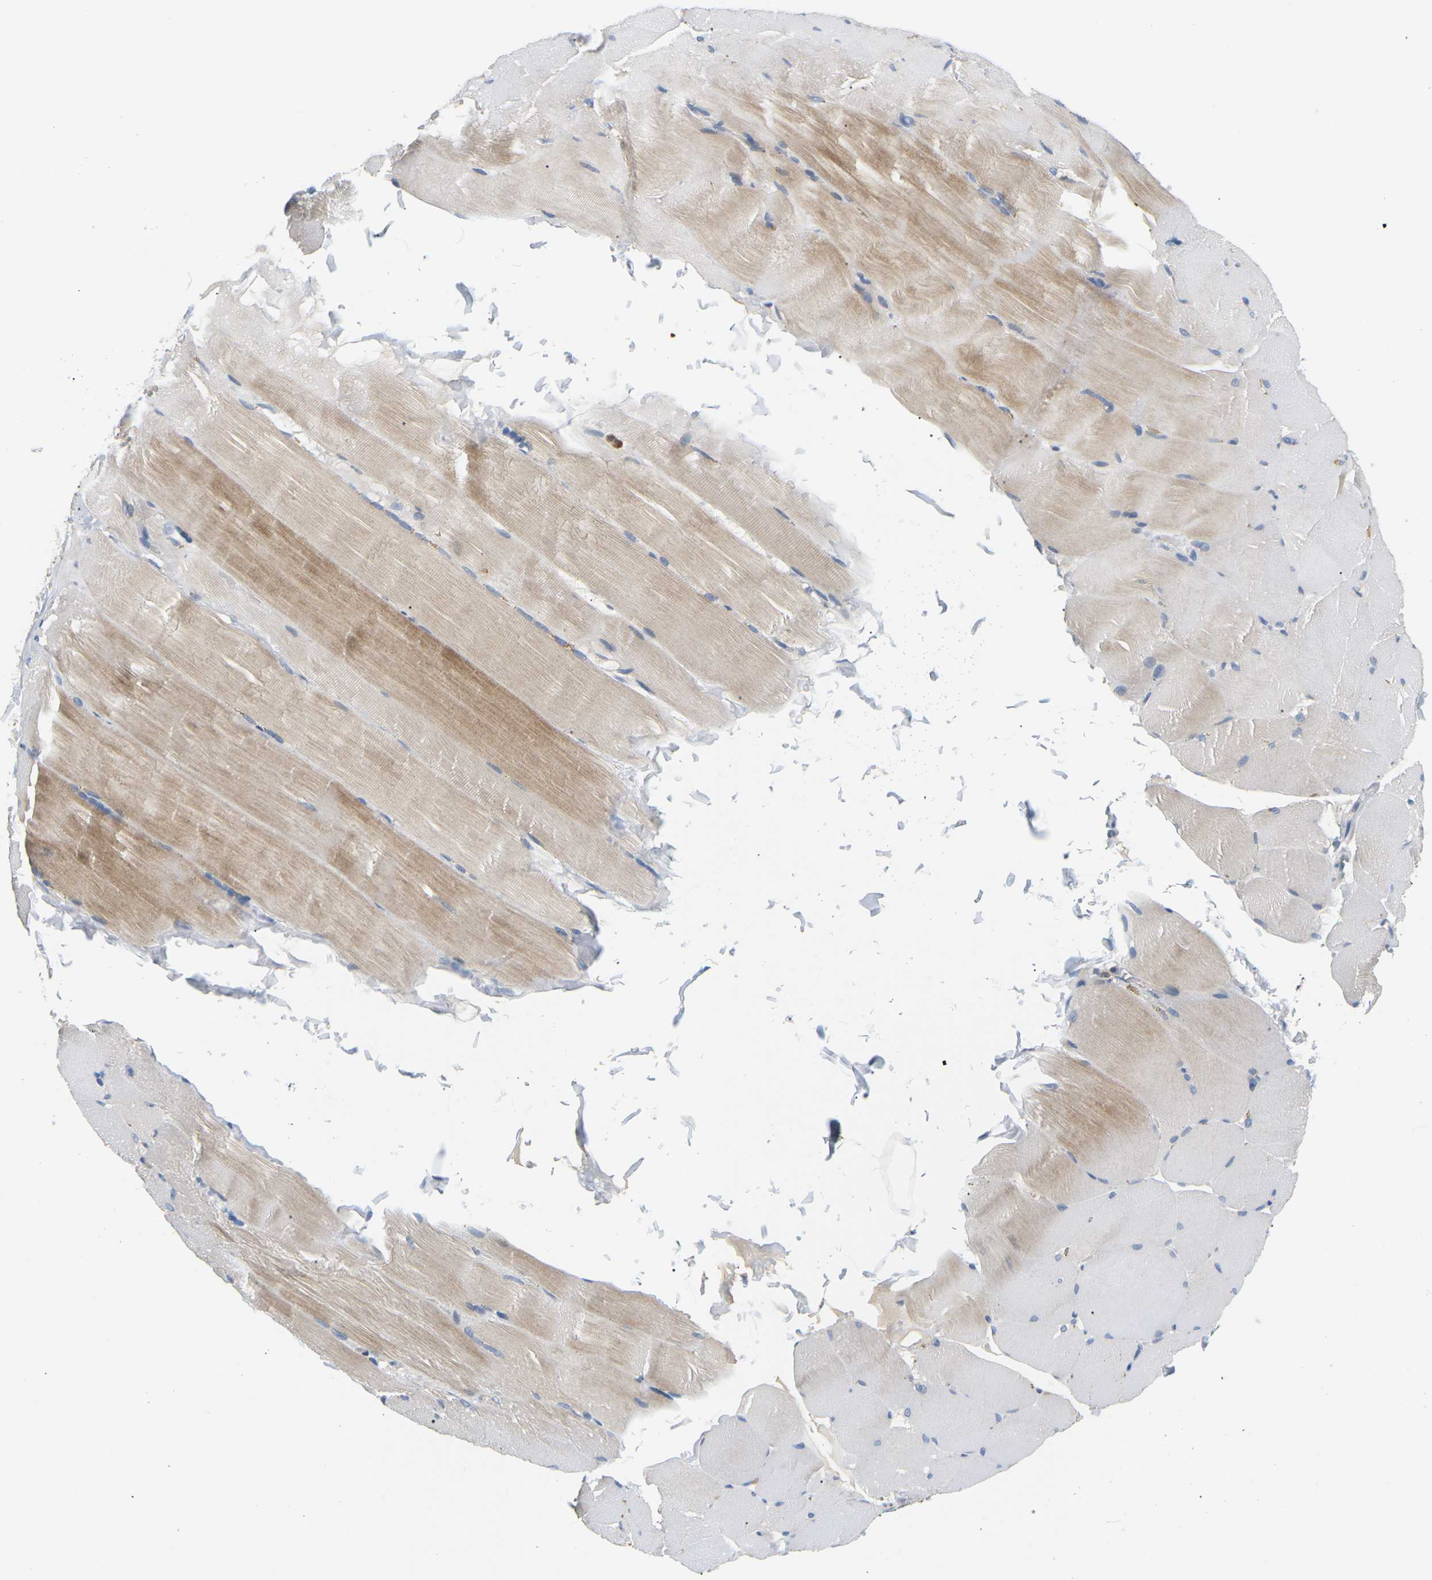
{"staining": {"intensity": "weak", "quantity": "25%-75%", "location": "cytoplasmic/membranous"}, "tissue": "skeletal muscle", "cell_type": "Myocytes", "image_type": "normal", "snomed": [{"axis": "morphology", "description": "Normal tissue, NOS"}, {"axis": "topography", "description": "Skin"}, {"axis": "topography", "description": "Skeletal muscle"}], "caption": "A photomicrograph showing weak cytoplasmic/membranous expression in about 25%-75% of myocytes in benign skeletal muscle, as visualized by brown immunohistochemical staining.", "gene": "EVA1C", "patient": {"sex": "male", "age": 83}}